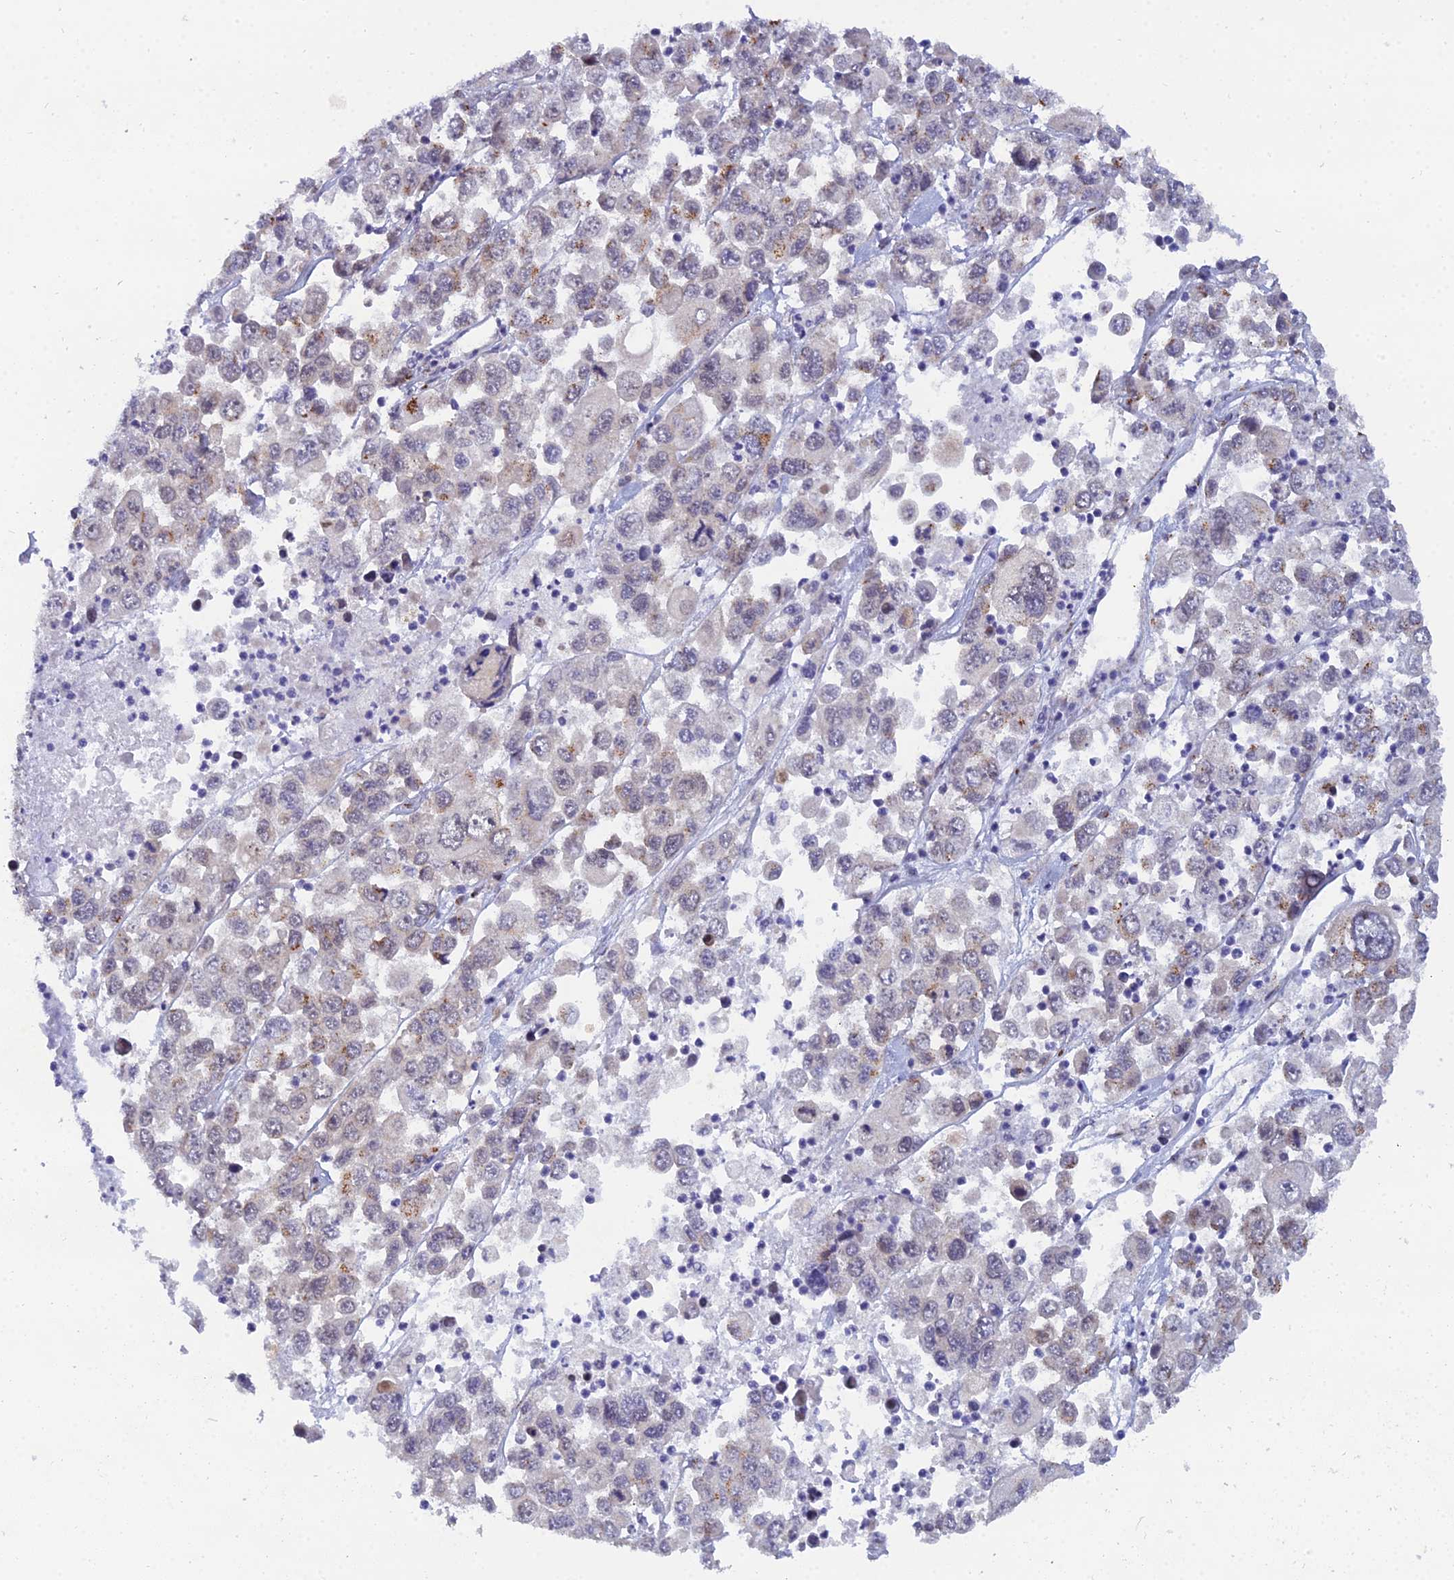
{"staining": {"intensity": "weak", "quantity": "25%-75%", "location": "cytoplasmic/membranous,nuclear"}, "tissue": "melanoma", "cell_type": "Tumor cells", "image_type": "cancer", "snomed": [{"axis": "morphology", "description": "Malignant melanoma, Metastatic site"}, {"axis": "topography", "description": "Lymph node"}], "caption": "Melanoma stained with DAB immunohistochemistry (IHC) displays low levels of weak cytoplasmic/membranous and nuclear positivity in approximately 25%-75% of tumor cells. The staining was performed using DAB (3,3'-diaminobenzidine), with brown indicating positive protein expression. Nuclei are stained blue with hematoxylin.", "gene": "THOC3", "patient": {"sex": "female", "age": 54}}